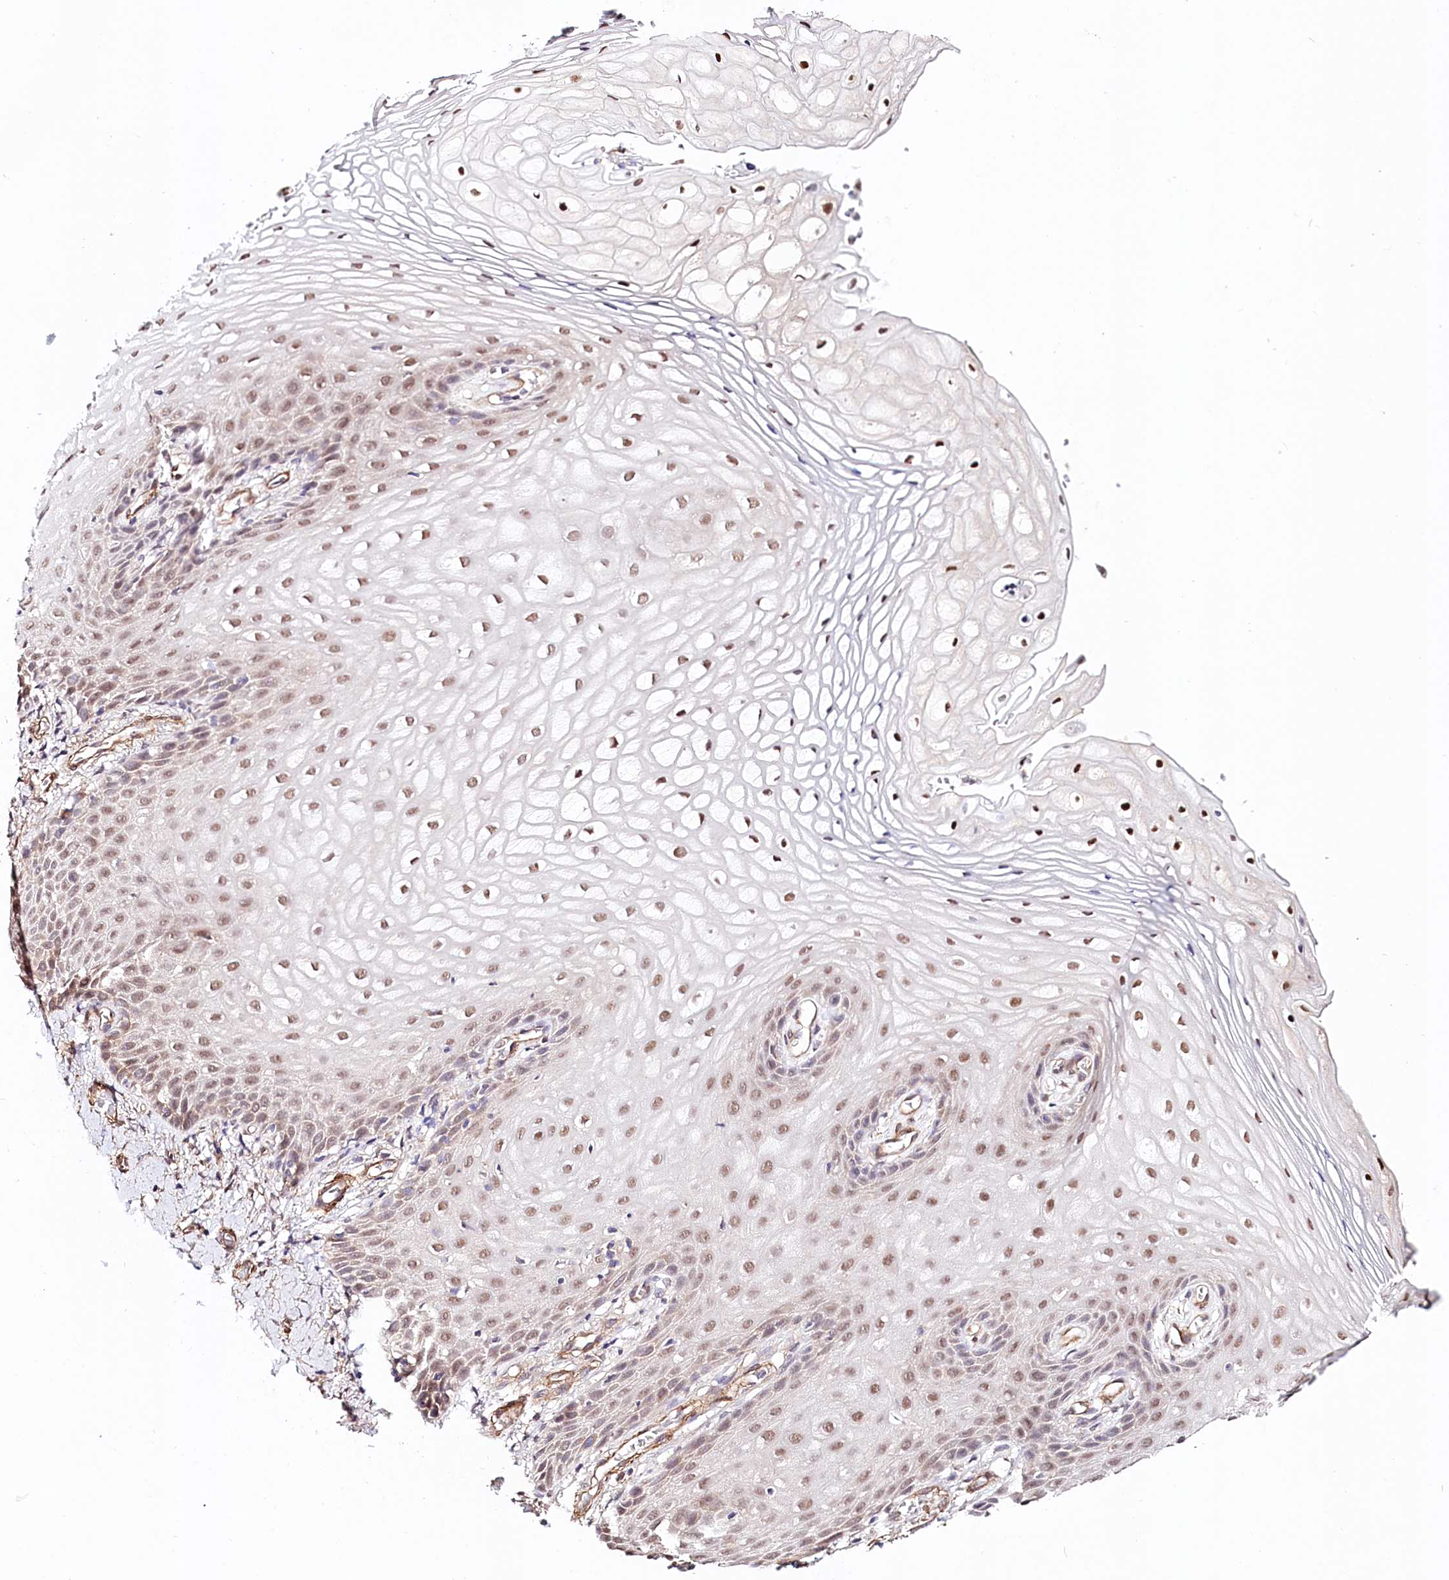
{"staining": {"intensity": "moderate", "quantity": "25%-75%", "location": "nuclear"}, "tissue": "vagina", "cell_type": "Squamous epithelial cells", "image_type": "normal", "snomed": [{"axis": "morphology", "description": "Normal tissue, NOS"}, {"axis": "topography", "description": "Vagina"}], "caption": "Moderate nuclear positivity is present in approximately 25%-75% of squamous epithelial cells in unremarkable vagina. Nuclei are stained in blue.", "gene": "PPP2R5B", "patient": {"sex": "female", "age": 60}}